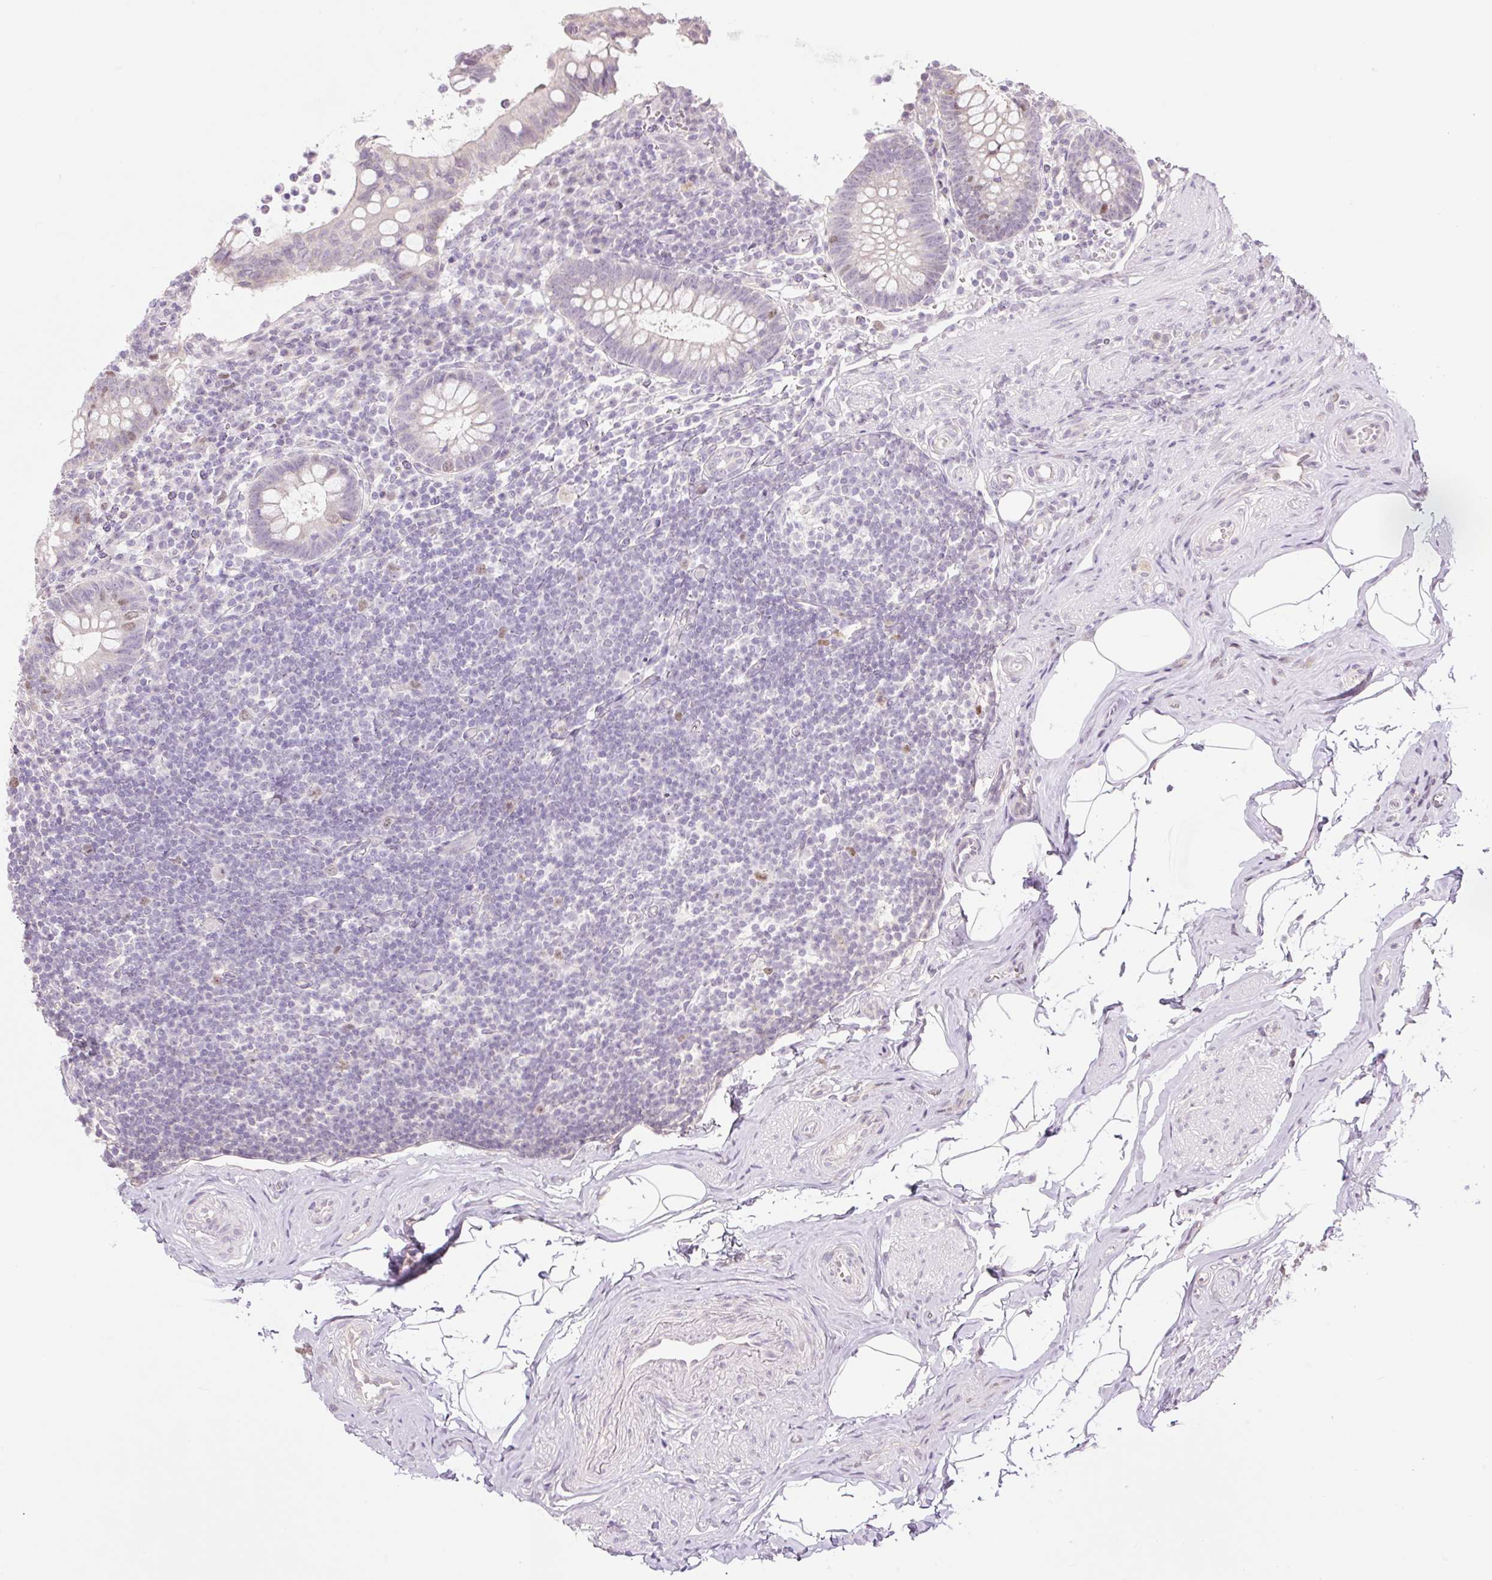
{"staining": {"intensity": "weak", "quantity": "<25%", "location": "nuclear"}, "tissue": "appendix", "cell_type": "Glandular cells", "image_type": "normal", "snomed": [{"axis": "morphology", "description": "Normal tissue, NOS"}, {"axis": "topography", "description": "Appendix"}], "caption": "The micrograph demonstrates no staining of glandular cells in benign appendix. (Stains: DAB (3,3'-diaminobenzidine) immunohistochemistry with hematoxylin counter stain, Microscopy: brightfield microscopy at high magnification).", "gene": "RACGAP1", "patient": {"sex": "female", "age": 56}}